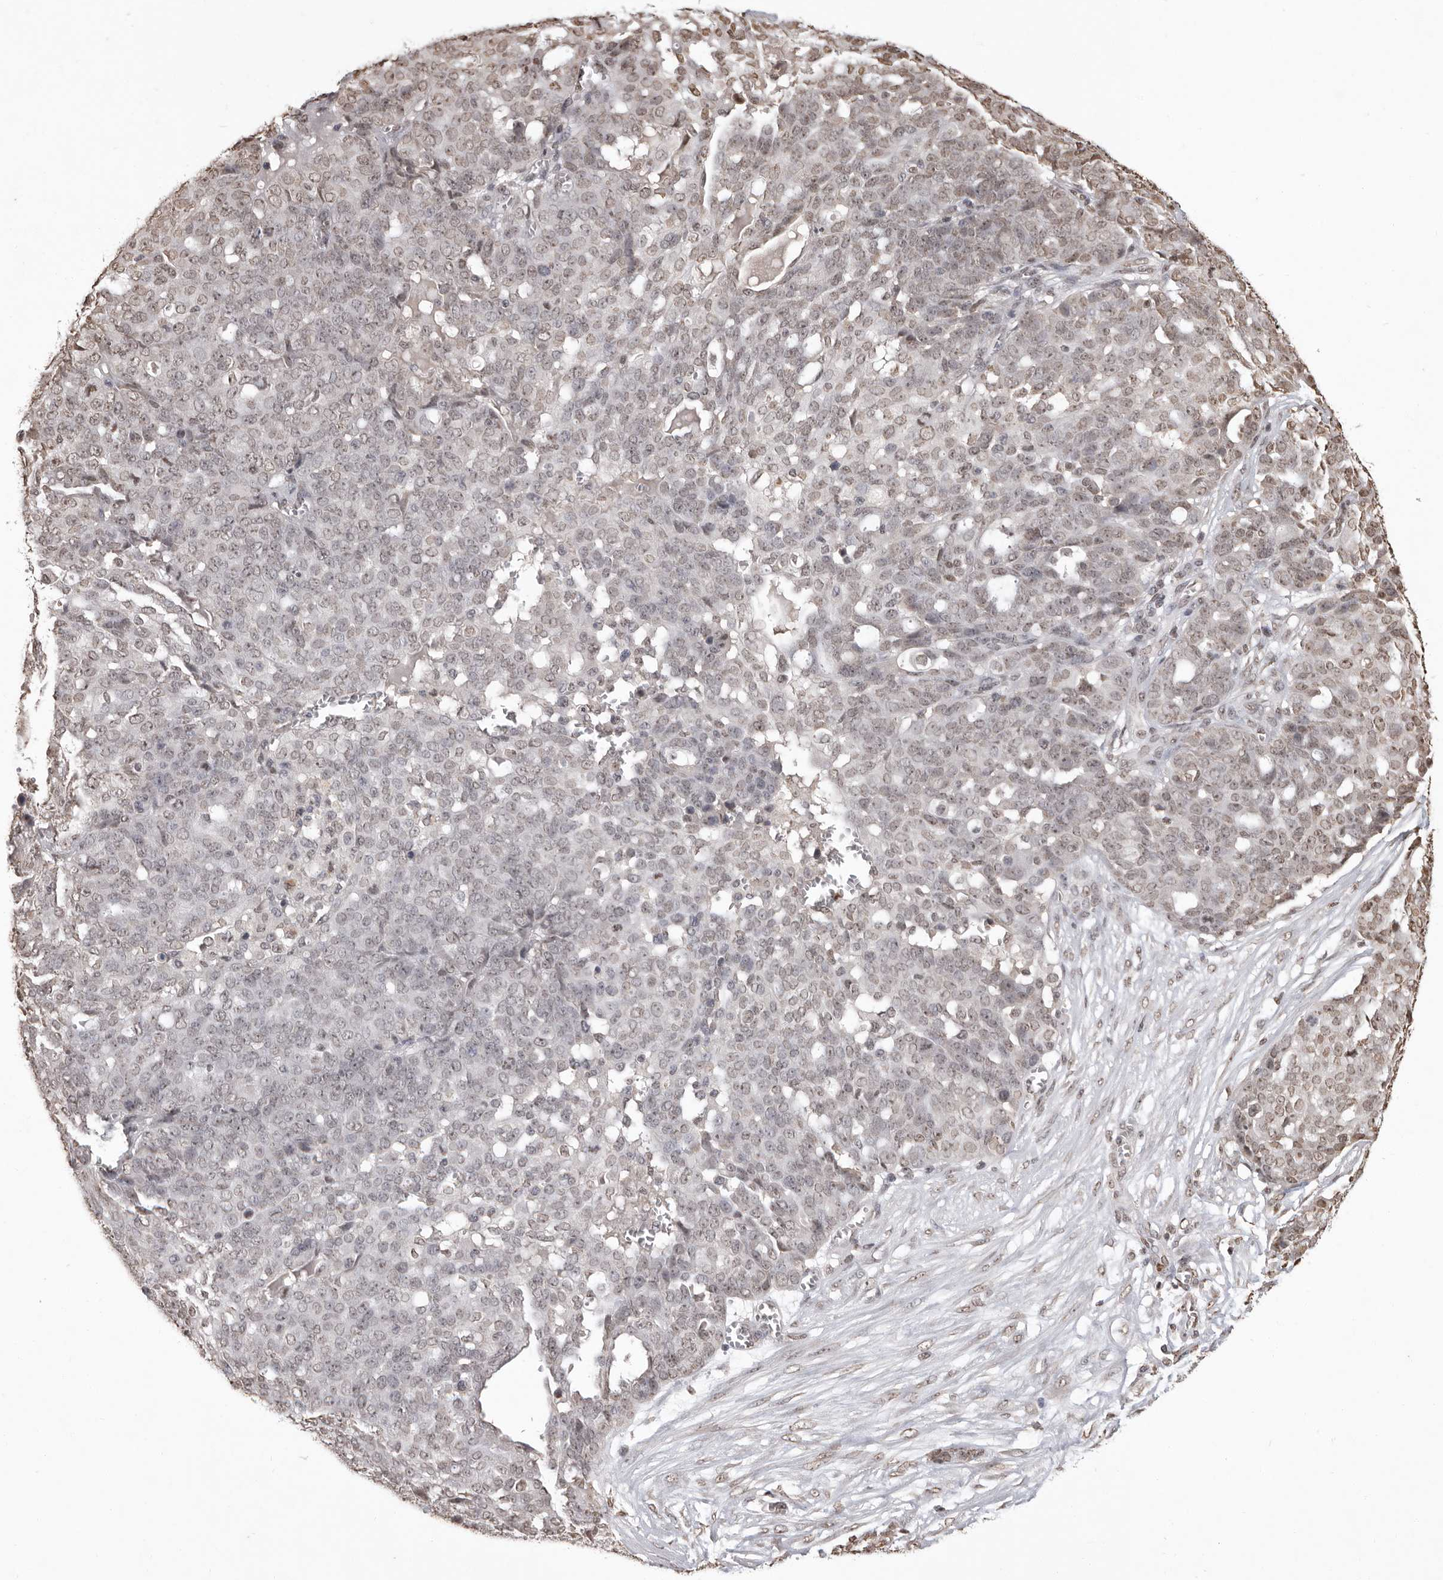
{"staining": {"intensity": "weak", "quantity": "<25%", "location": "nuclear"}, "tissue": "ovarian cancer", "cell_type": "Tumor cells", "image_type": "cancer", "snomed": [{"axis": "morphology", "description": "Cystadenocarcinoma, serous, NOS"}, {"axis": "topography", "description": "Soft tissue"}, {"axis": "topography", "description": "Ovary"}], "caption": "Photomicrograph shows no protein expression in tumor cells of ovarian cancer tissue.", "gene": "WDR45", "patient": {"sex": "female", "age": 57}}